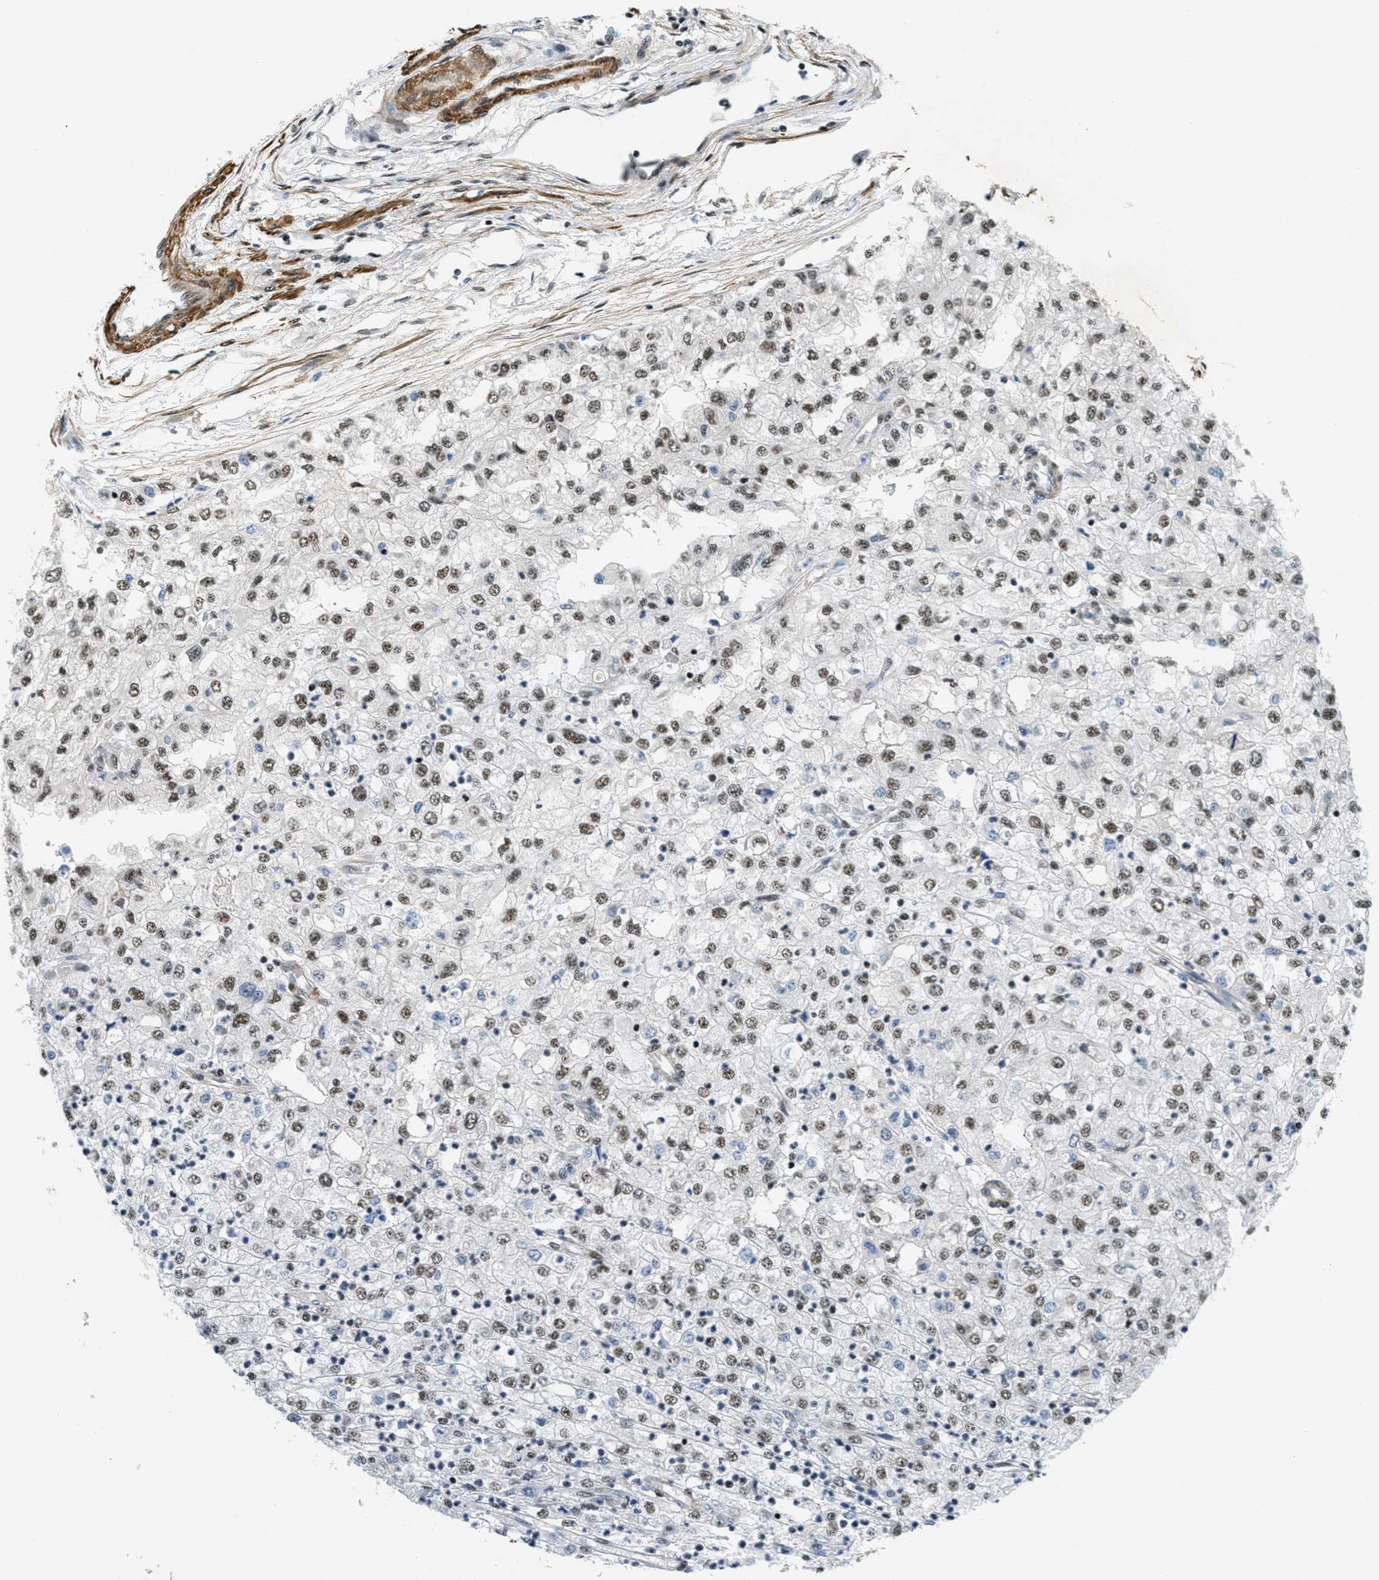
{"staining": {"intensity": "moderate", "quantity": "25%-75%", "location": "nuclear"}, "tissue": "renal cancer", "cell_type": "Tumor cells", "image_type": "cancer", "snomed": [{"axis": "morphology", "description": "Adenocarcinoma, NOS"}, {"axis": "topography", "description": "Kidney"}], "caption": "Renal adenocarcinoma stained with immunohistochemistry displays moderate nuclear positivity in about 25%-75% of tumor cells.", "gene": "CFAP36", "patient": {"sex": "female", "age": 54}}